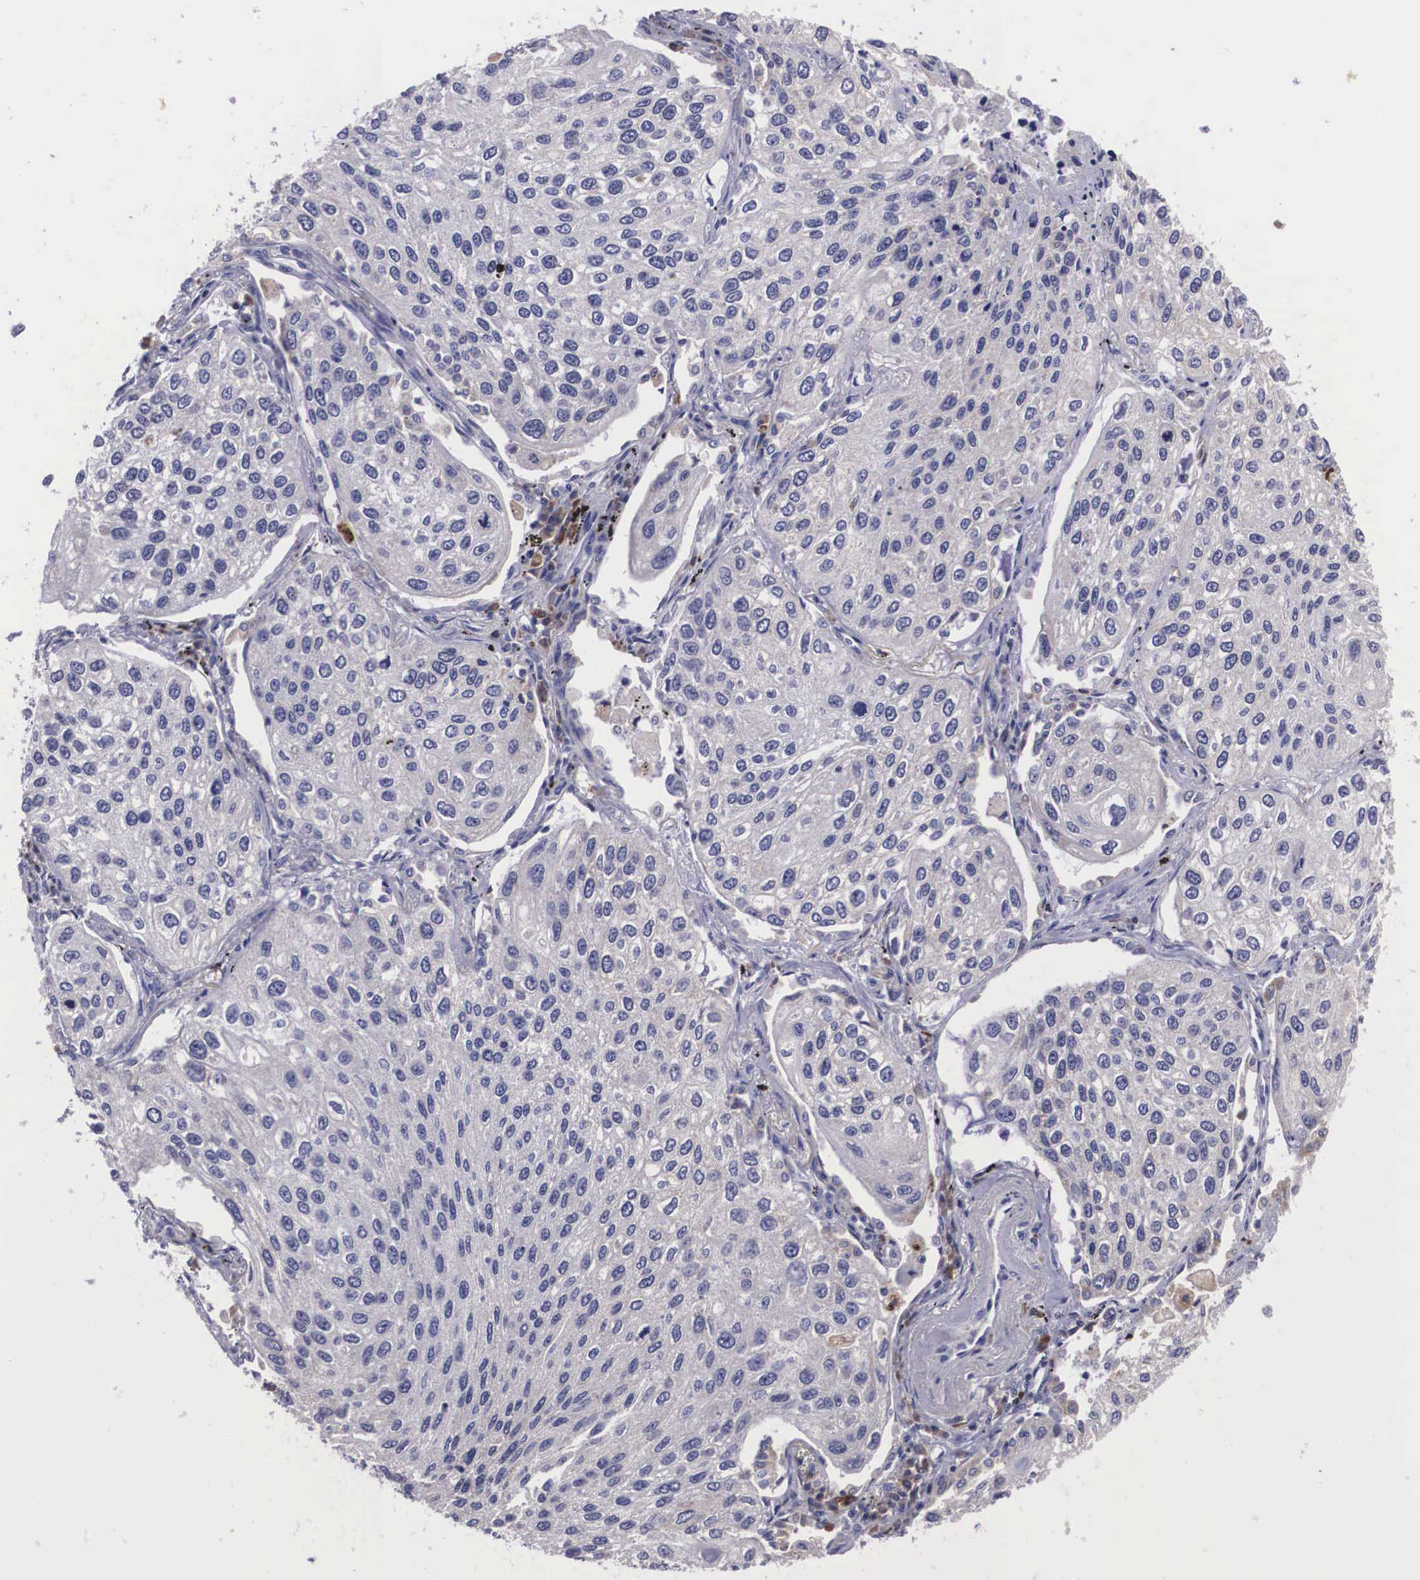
{"staining": {"intensity": "negative", "quantity": "none", "location": "none"}, "tissue": "lung cancer", "cell_type": "Tumor cells", "image_type": "cancer", "snomed": [{"axis": "morphology", "description": "Squamous cell carcinoma, NOS"}, {"axis": "topography", "description": "Lung"}], "caption": "Photomicrograph shows no significant protein expression in tumor cells of lung cancer (squamous cell carcinoma).", "gene": "CRELD2", "patient": {"sex": "male", "age": 75}}